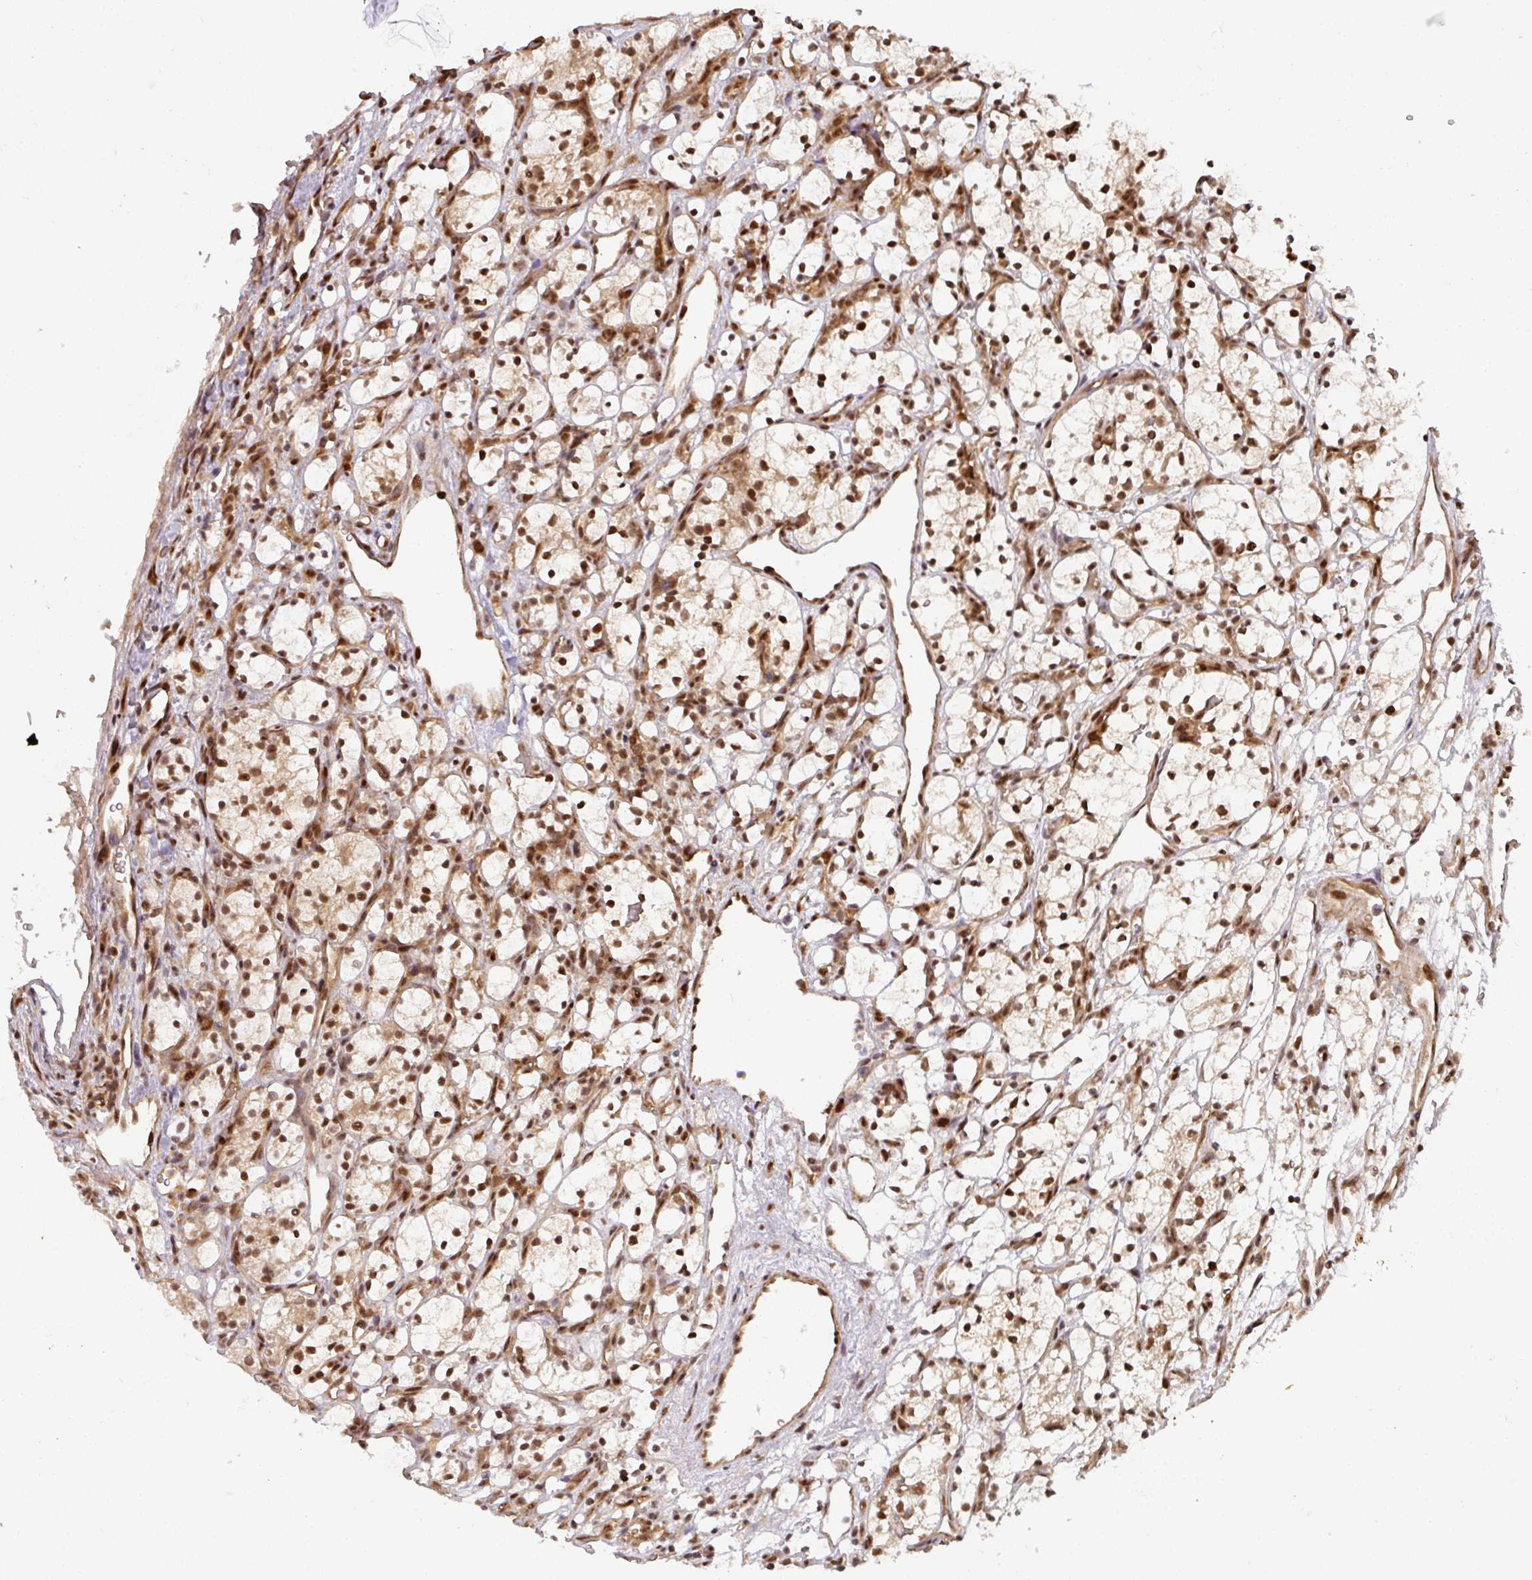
{"staining": {"intensity": "moderate", "quantity": ">75%", "location": "nuclear"}, "tissue": "renal cancer", "cell_type": "Tumor cells", "image_type": "cancer", "snomed": [{"axis": "morphology", "description": "Adenocarcinoma, NOS"}, {"axis": "topography", "description": "Kidney"}], "caption": "Protein staining reveals moderate nuclear expression in approximately >75% of tumor cells in renal cancer (adenocarcinoma). The protein is shown in brown color, while the nuclei are stained blue.", "gene": "SIK3", "patient": {"sex": "female", "age": 69}}